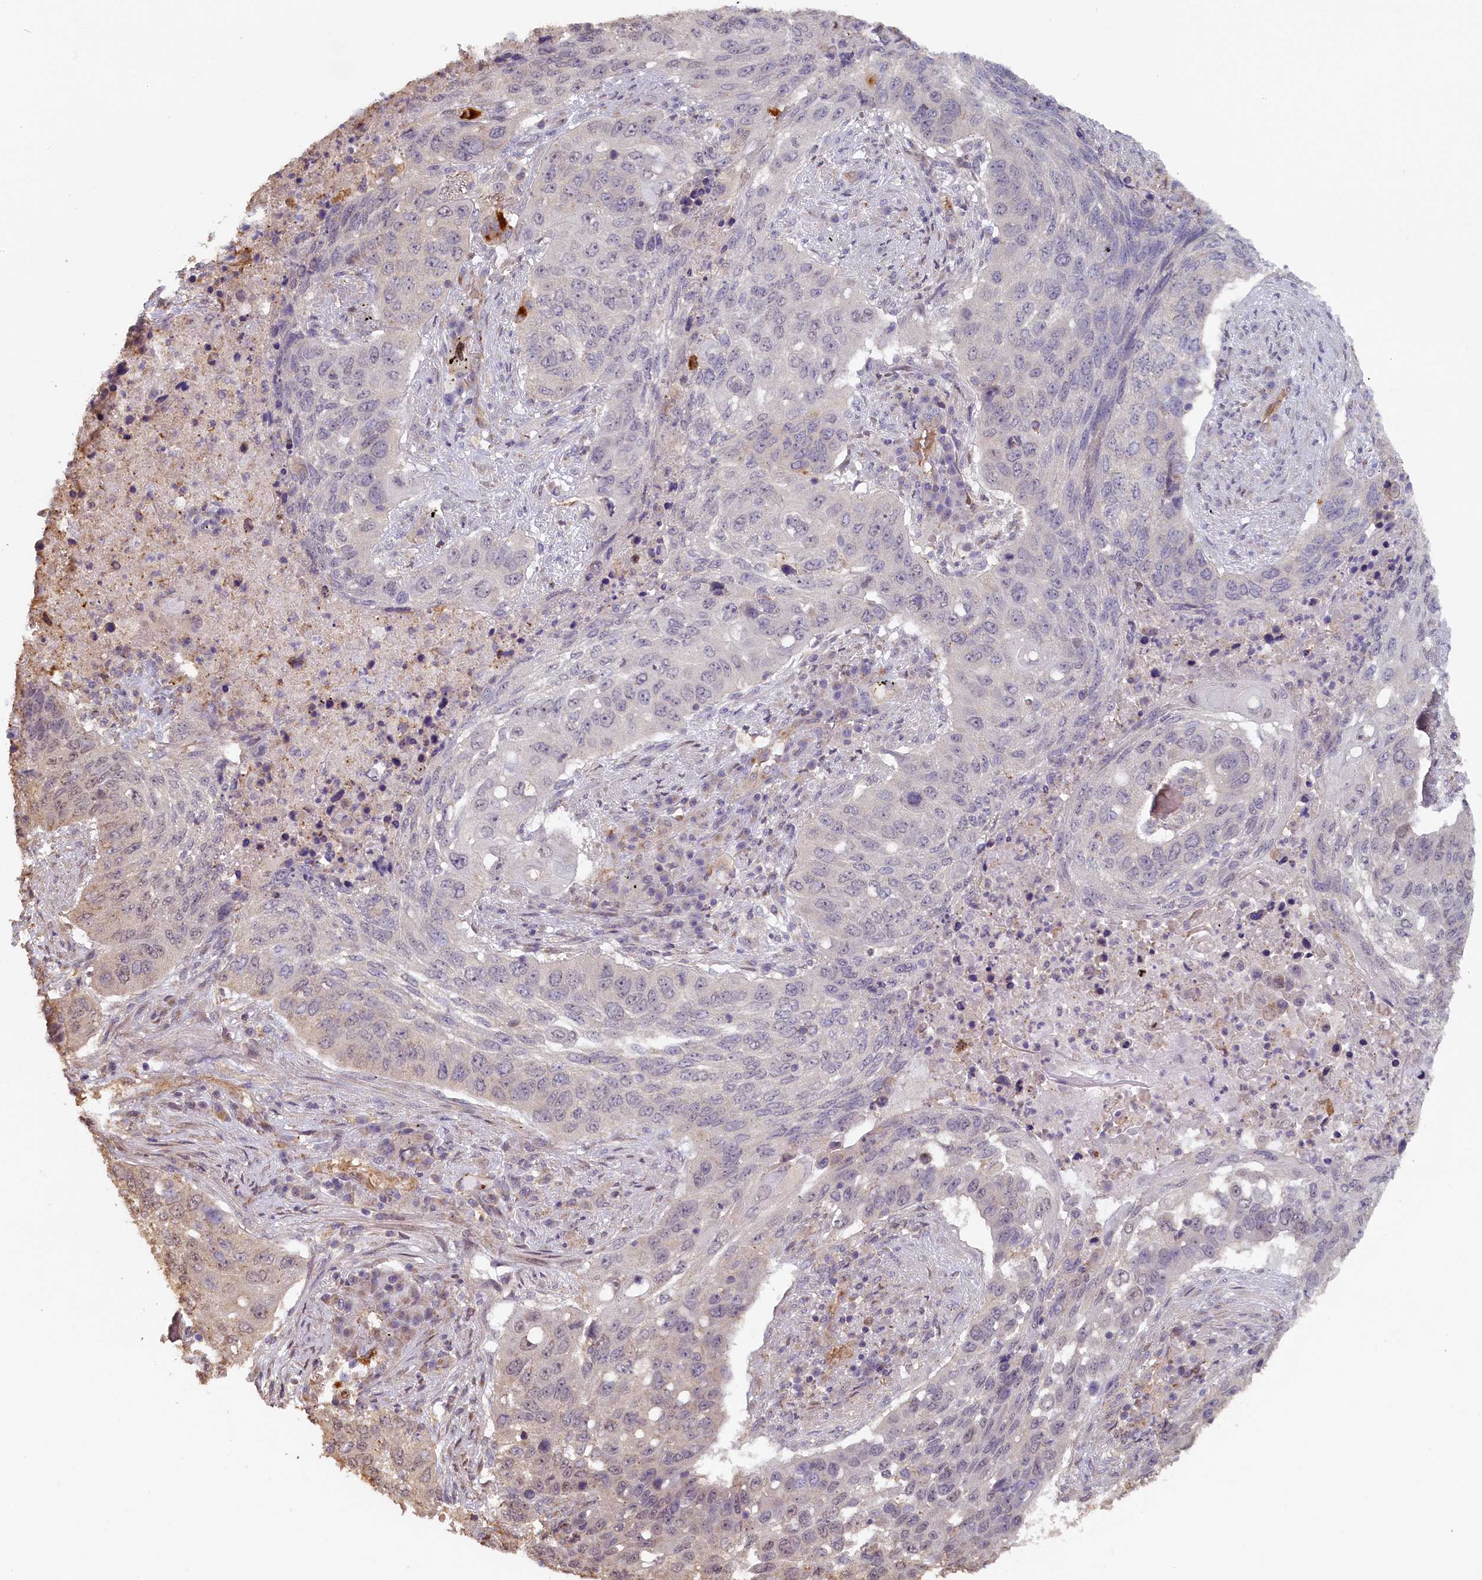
{"staining": {"intensity": "negative", "quantity": "none", "location": "none"}, "tissue": "lung cancer", "cell_type": "Tumor cells", "image_type": "cancer", "snomed": [{"axis": "morphology", "description": "Squamous cell carcinoma, NOS"}, {"axis": "topography", "description": "Lung"}], "caption": "A photomicrograph of lung cancer (squamous cell carcinoma) stained for a protein demonstrates no brown staining in tumor cells.", "gene": "STX16", "patient": {"sex": "female", "age": 63}}